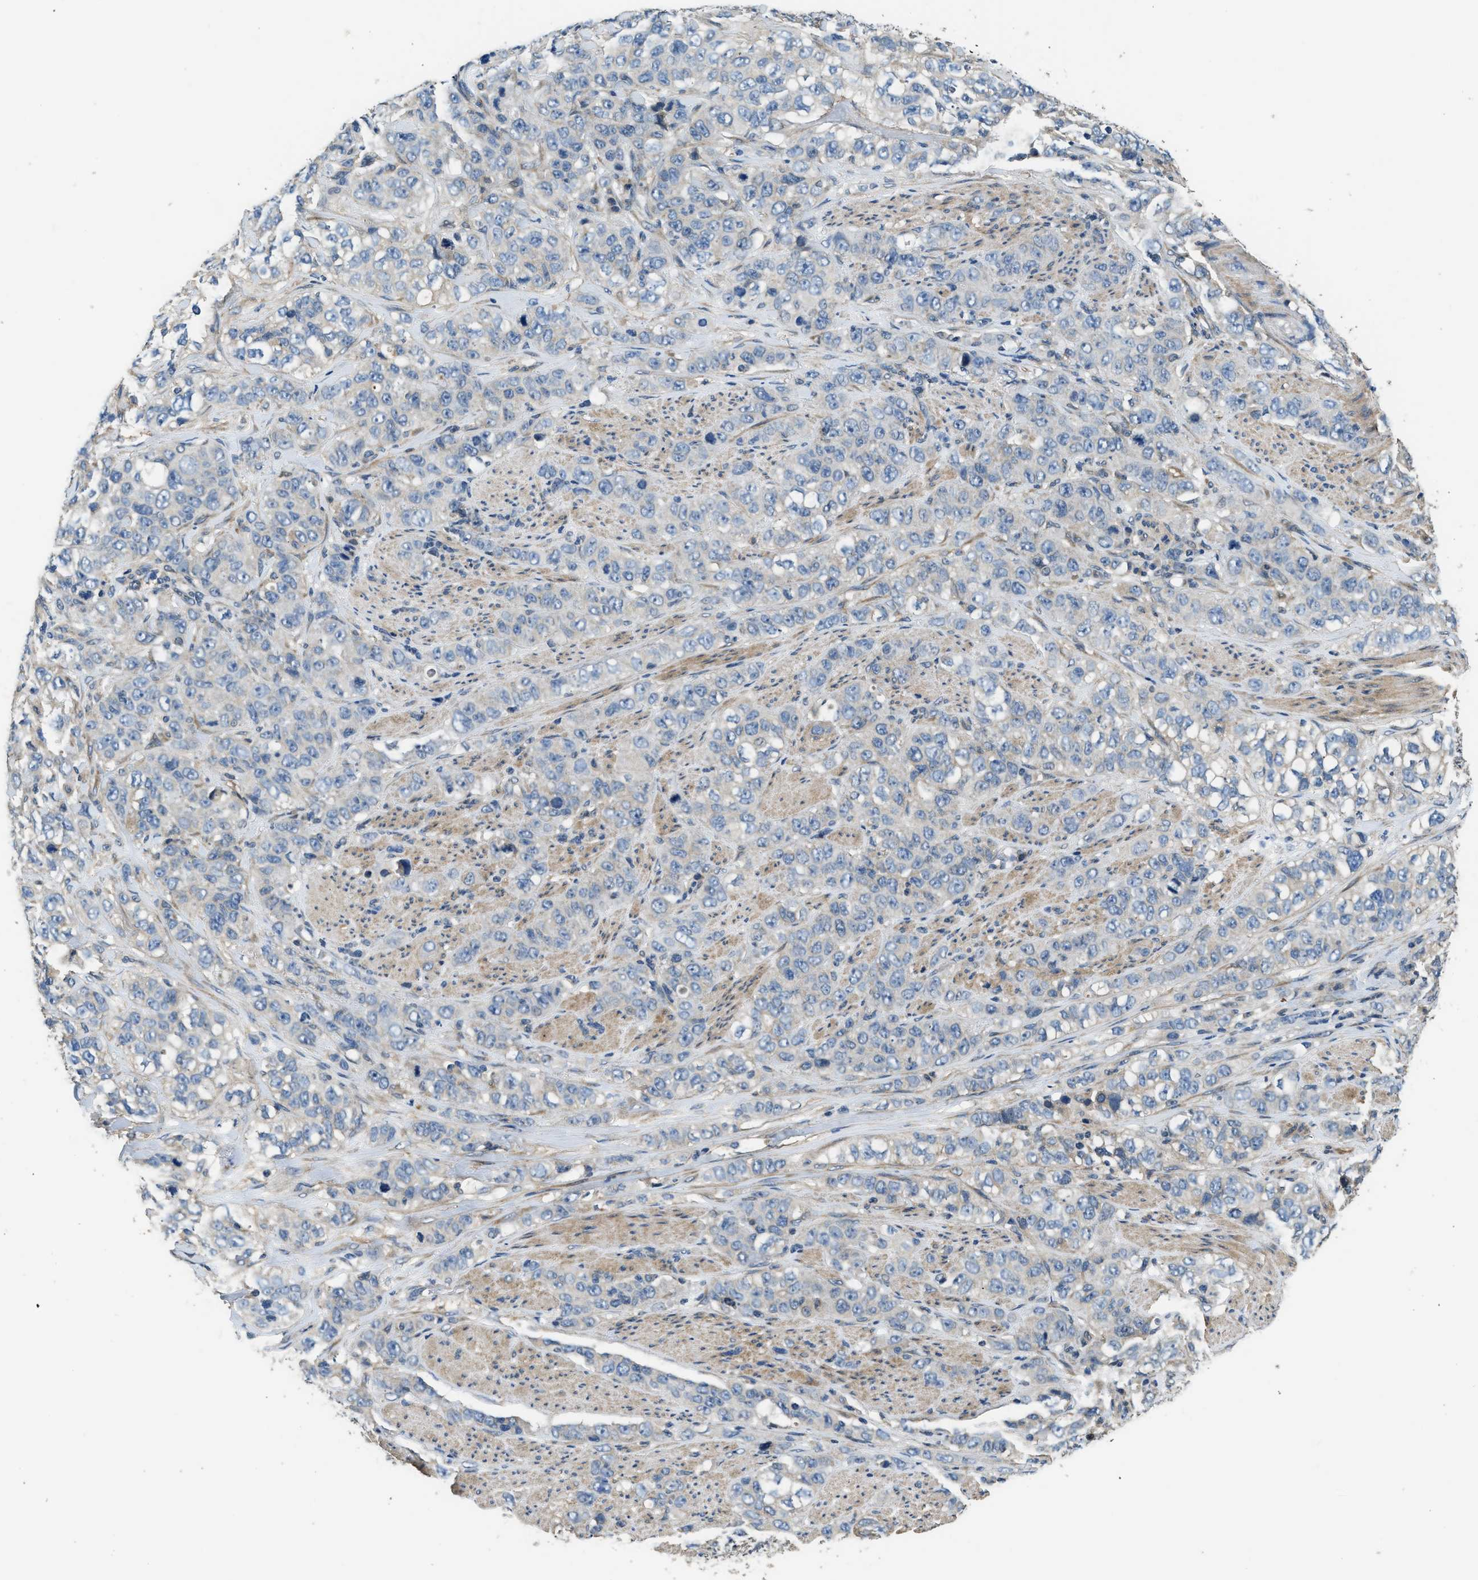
{"staining": {"intensity": "negative", "quantity": "none", "location": "none"}, "tissue": "stomach cancer", "cell_type": "Tumor cells", "image_type": "cancer", "snomed": [{"axis": "morphology", "description": "Adenocarcinoma, NOS"}, {"axis": "topography", "description": "Stomach"}], "caption": "The histopathology image demonstrates no staining of tumor cells in stomach adenocarcinoma. (Brightfield microscopy of DAB (3,3'-diaminobenzidine) immunohistochemistry at high magnification).", "gene": "SSH2", "patient": {"sex": "male", "age": 48}}